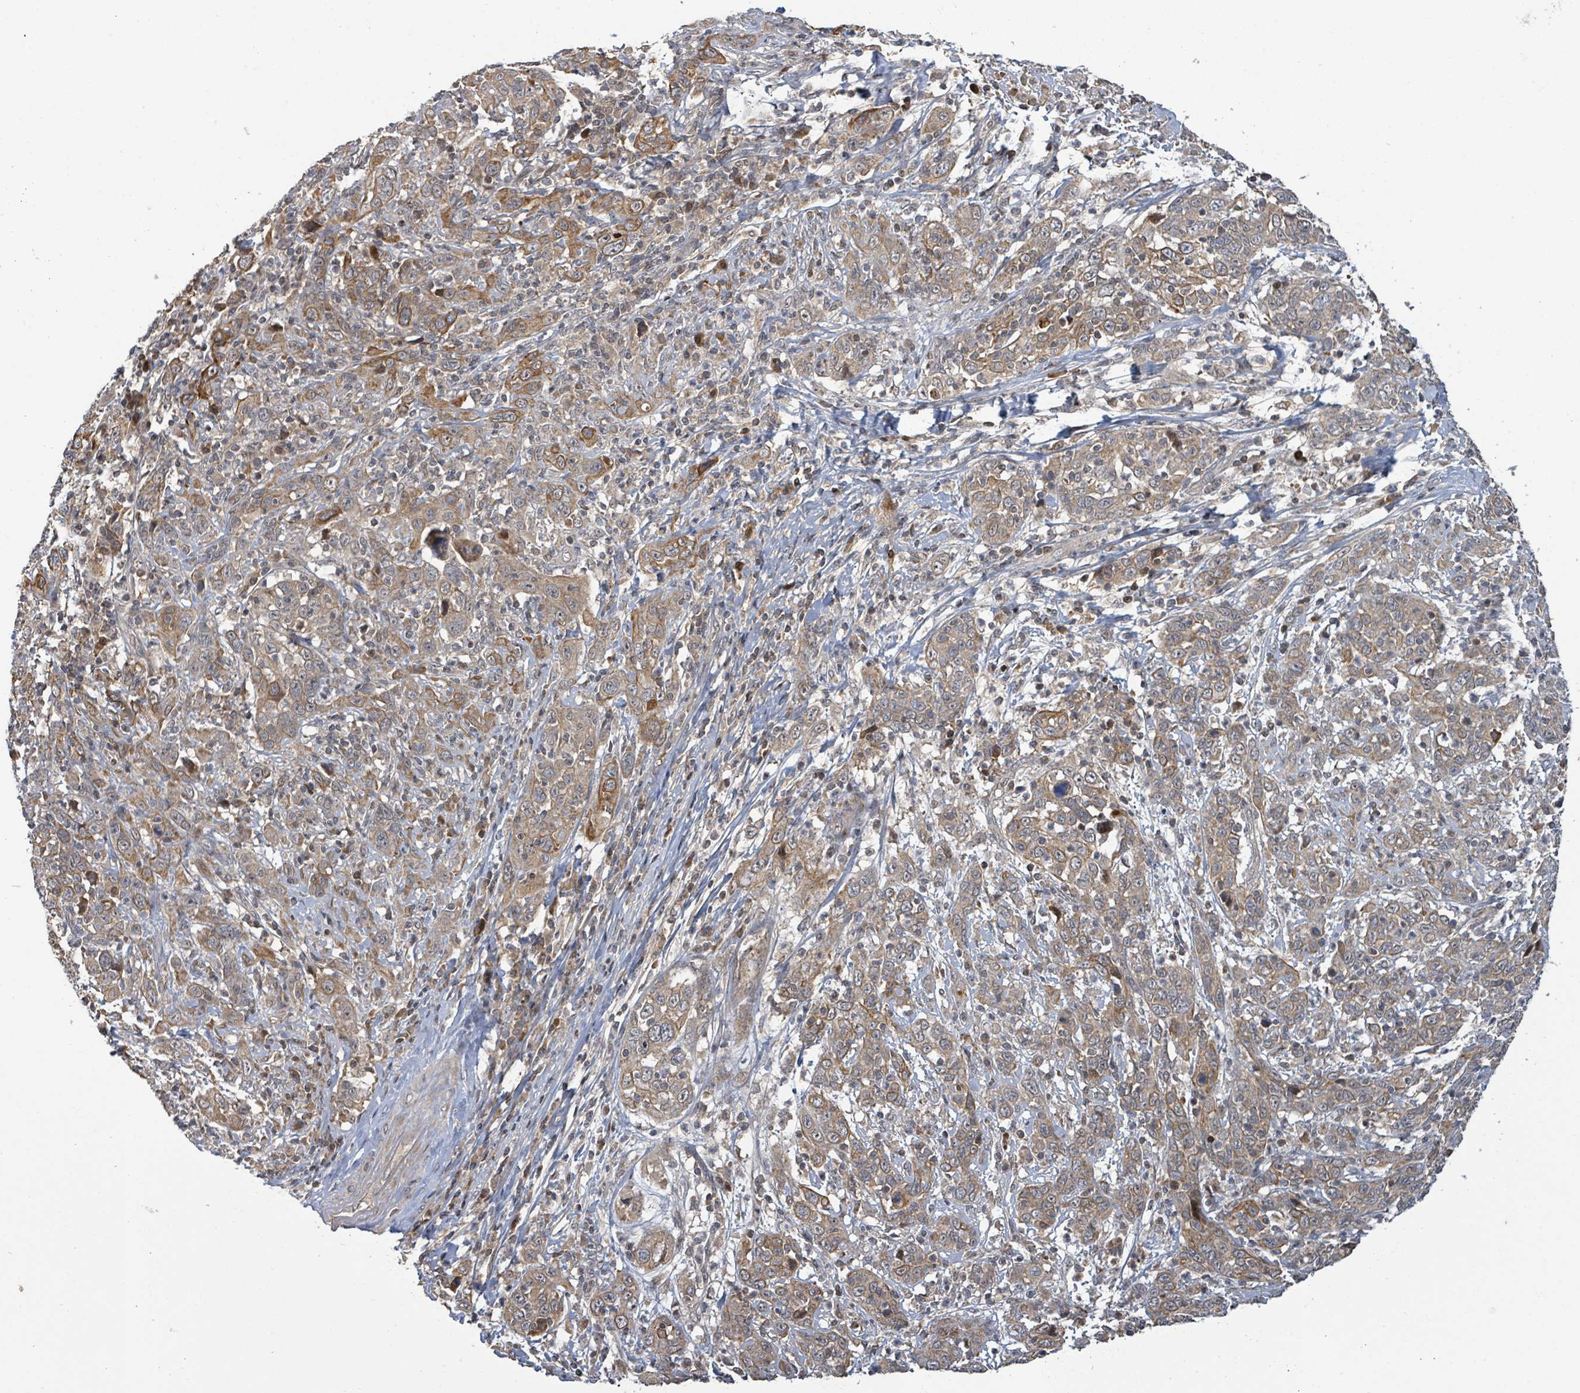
{"staining": {"intensity": "weak", "quantity": ">75%", "location": "cytoplasmic/membranous"}, "tissue": "cervical cancer", "cell_type": "Tumor cells", "image_type": "cancer", "snomed": [{"axis": "morphology", "description": "Squamous cell carcinoma, NOS"}, {"axis": "topography", "description": "Cervix"}], "caption": "Immunohistochemical staining of human squamous cell carcinoma (cervical) shows weak cytoplasmic/membranous protein expression in approximately >75% of tumor cells.", "gene": "ITGA11", "patient": {"sex": "female", "age": 46}}